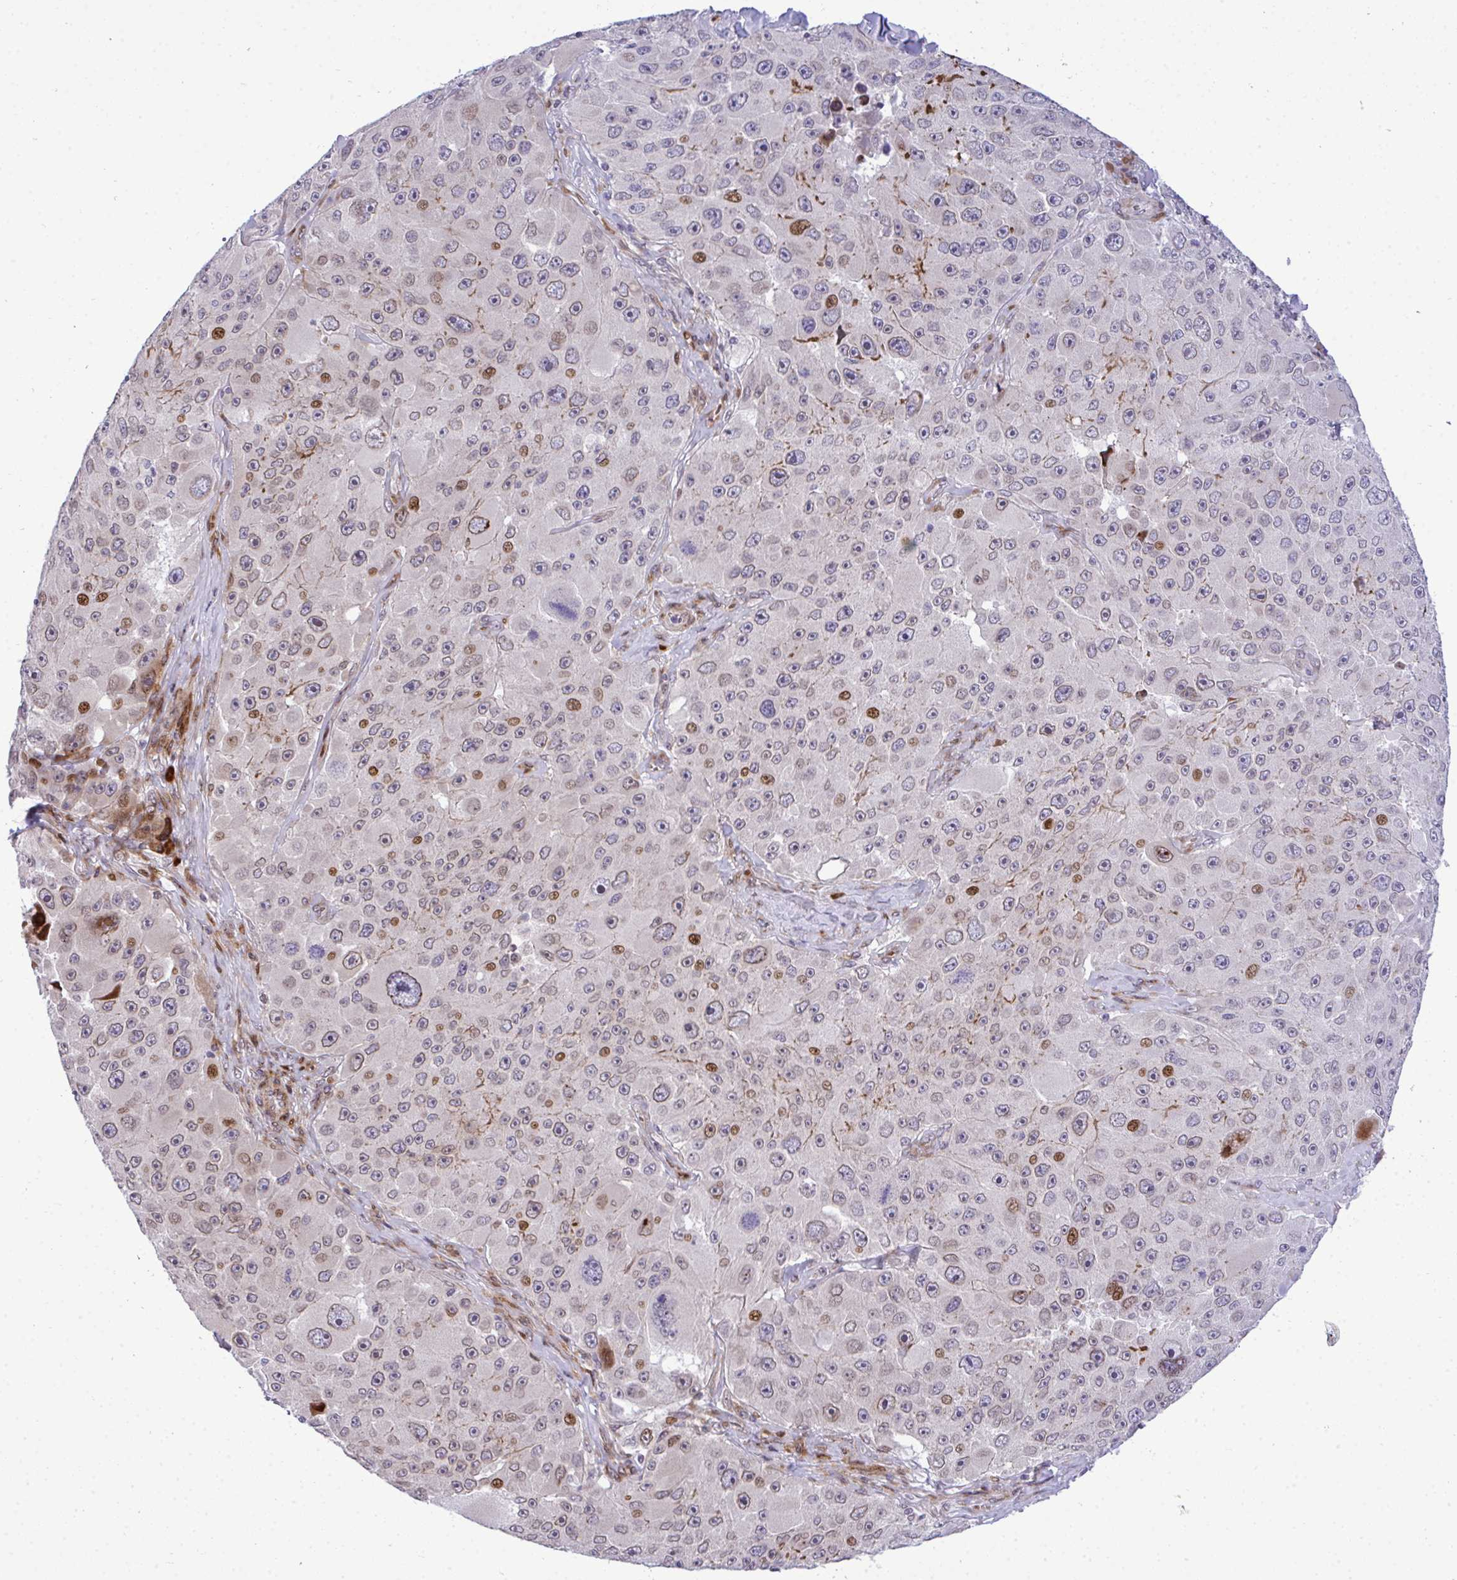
{"staining": {"intensity": "moderate", "quantity": "<25%", "location": "nuclear"}, "tissue": "melanoma", "cell_type": "Tumor cells", "image_type": "cancer", "snomed": [{"axis": "morphology", "description": "Malignant melanoma, Metastatic site"}, {"axis": "topography", "description": "Lymph node"}], "caption": "Moderate nuclear protein positivity is present in about <25% of tumor cells in melanoma.", "gene": "CASTOR2", "patient": {"sex": "male", "age": 62}}